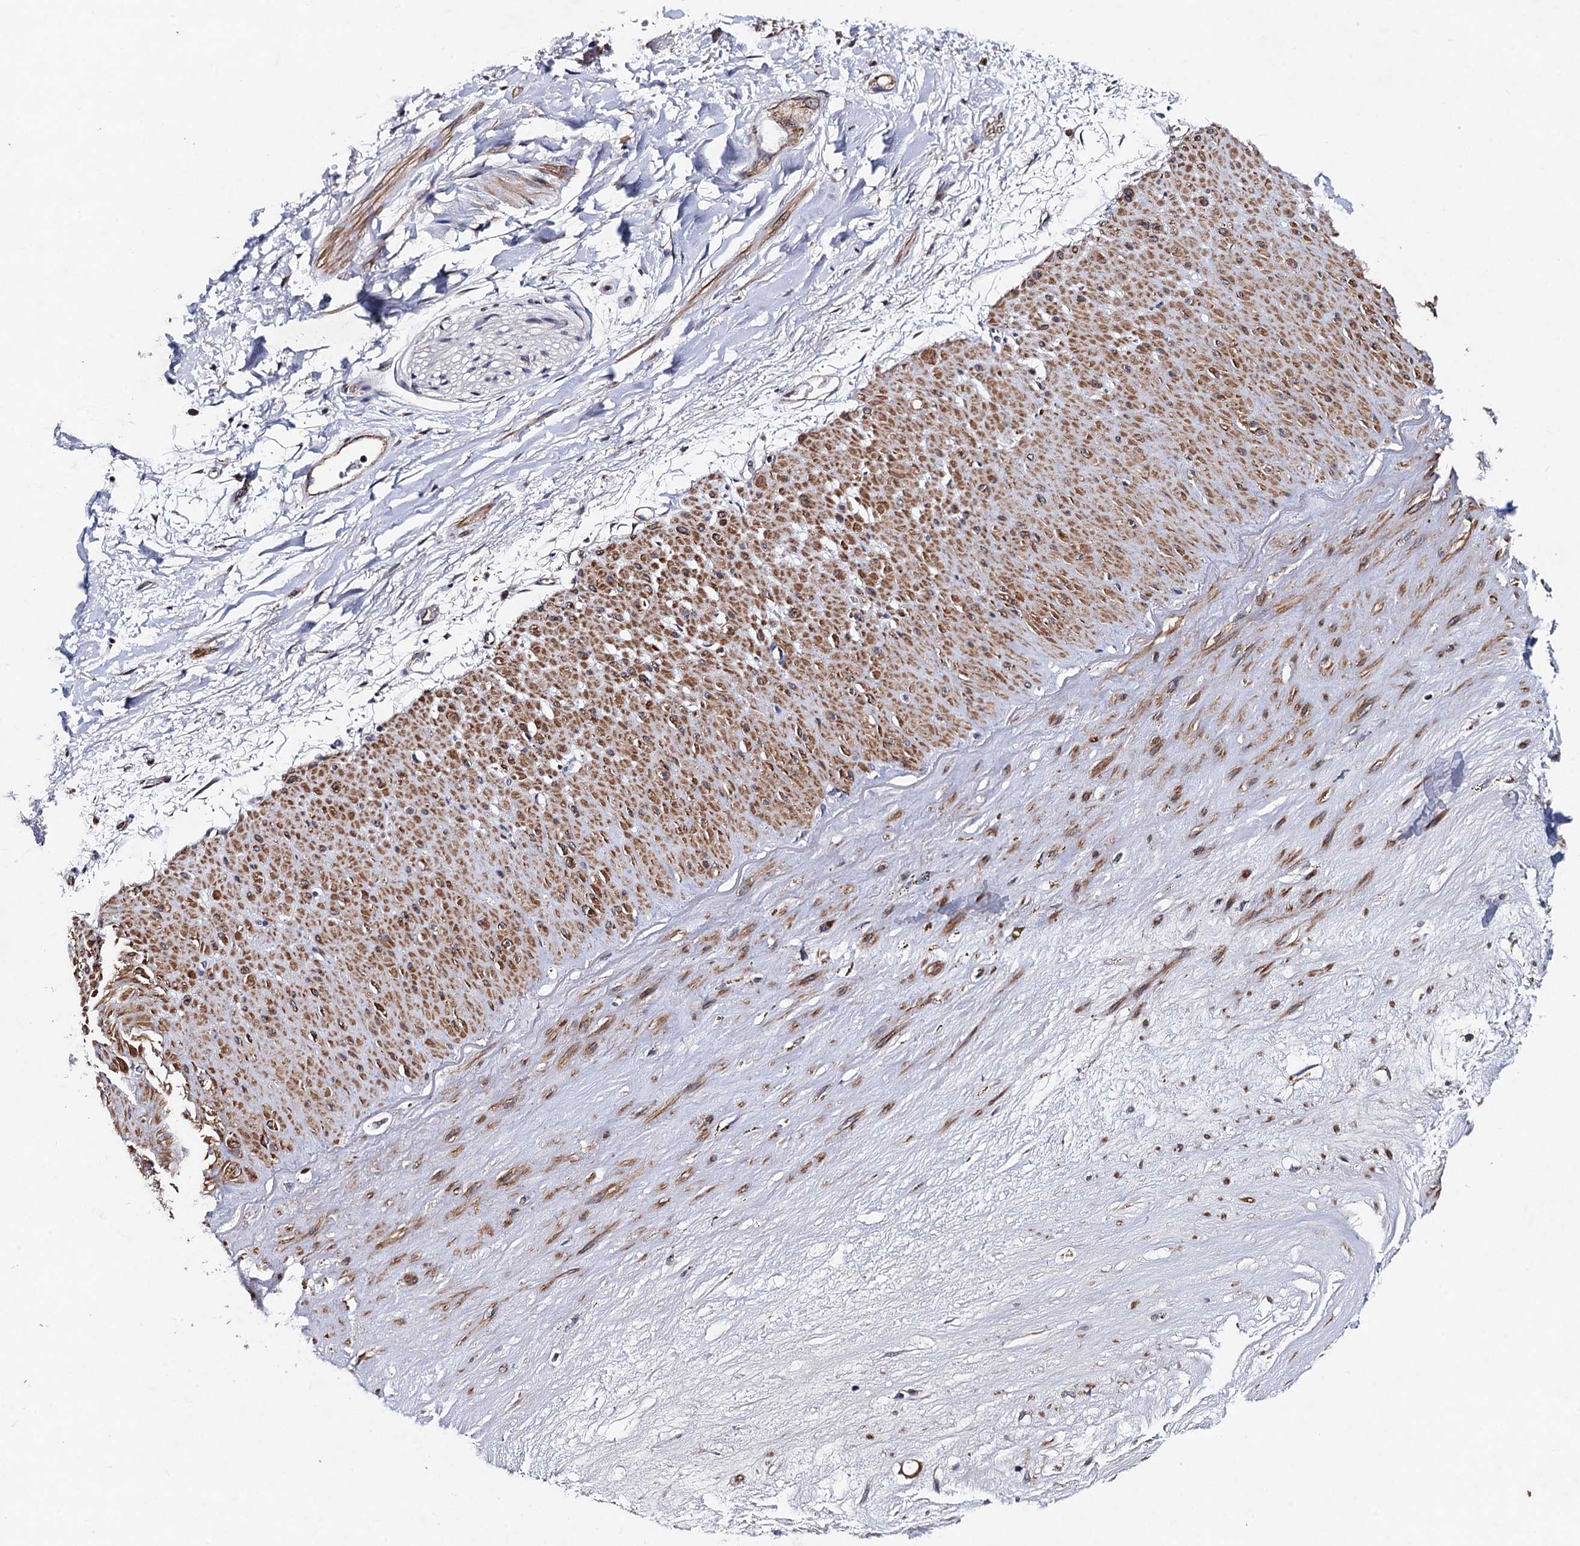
{"staining": {"intensity": "negative", "quantity": "none", "location": "none"}, "tissue": "adipose tissue", "cell_type": "Adipocytes", "image_type": "normal", "snomed": [{"axis": "morphology", "description": "Normal tissue, NOS"}, {"axis": "topography", "description": "Soft tissue"}], "caption": "Immunohistochemistry (IHC) photomicrograph of benign adipose tissue: adipose tissue stained with DAB exhibits no significant protein staining in adipocytes. (Immunohistochemistry (IHC), brightfield microscopy, high magnification).", "gene": "PPTC7", "patient": {"sex": "male", "age": 72}}